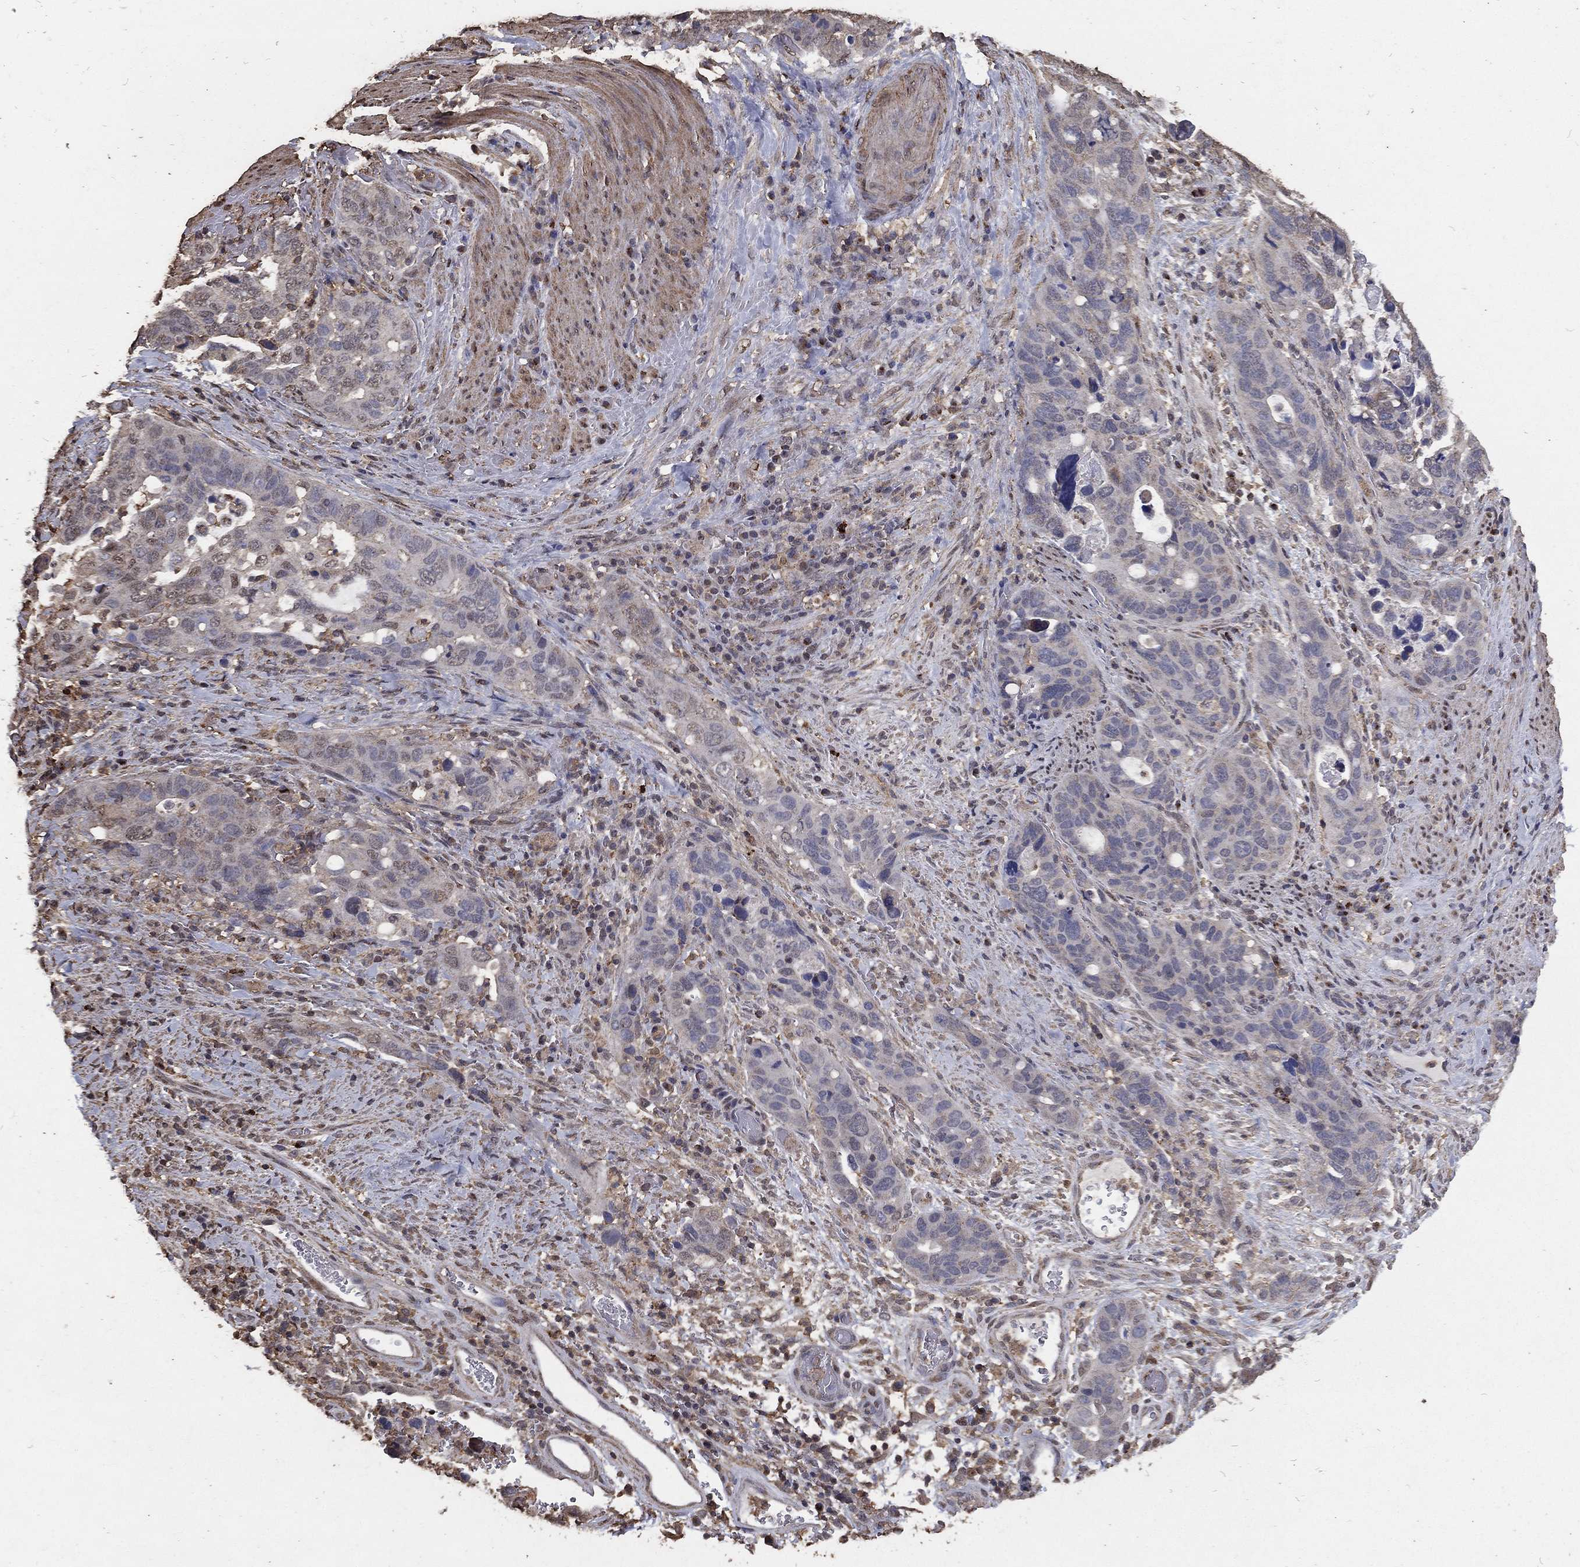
{"staining": {"intensity": "negative", "quantity": "none", "location": "none"}, "tissue": "stomach cancer", "cell_type": "Tumor cells", "image_type": "cancer", "snomed": [{"axis": "morphology", "description": "Adenocarcinoma, NOS"}, {"axis": "topography", "description": "Stomach"}], "caption": "IHC of adenocarcinoma (stomach) demonstrates no expression in tumor cells. (Brightfield microscopy of DAB immunohistochemistry (IHC) at high magnification).", "gene": "GPR183", "patient": {"sex": "male", "age": 54}}